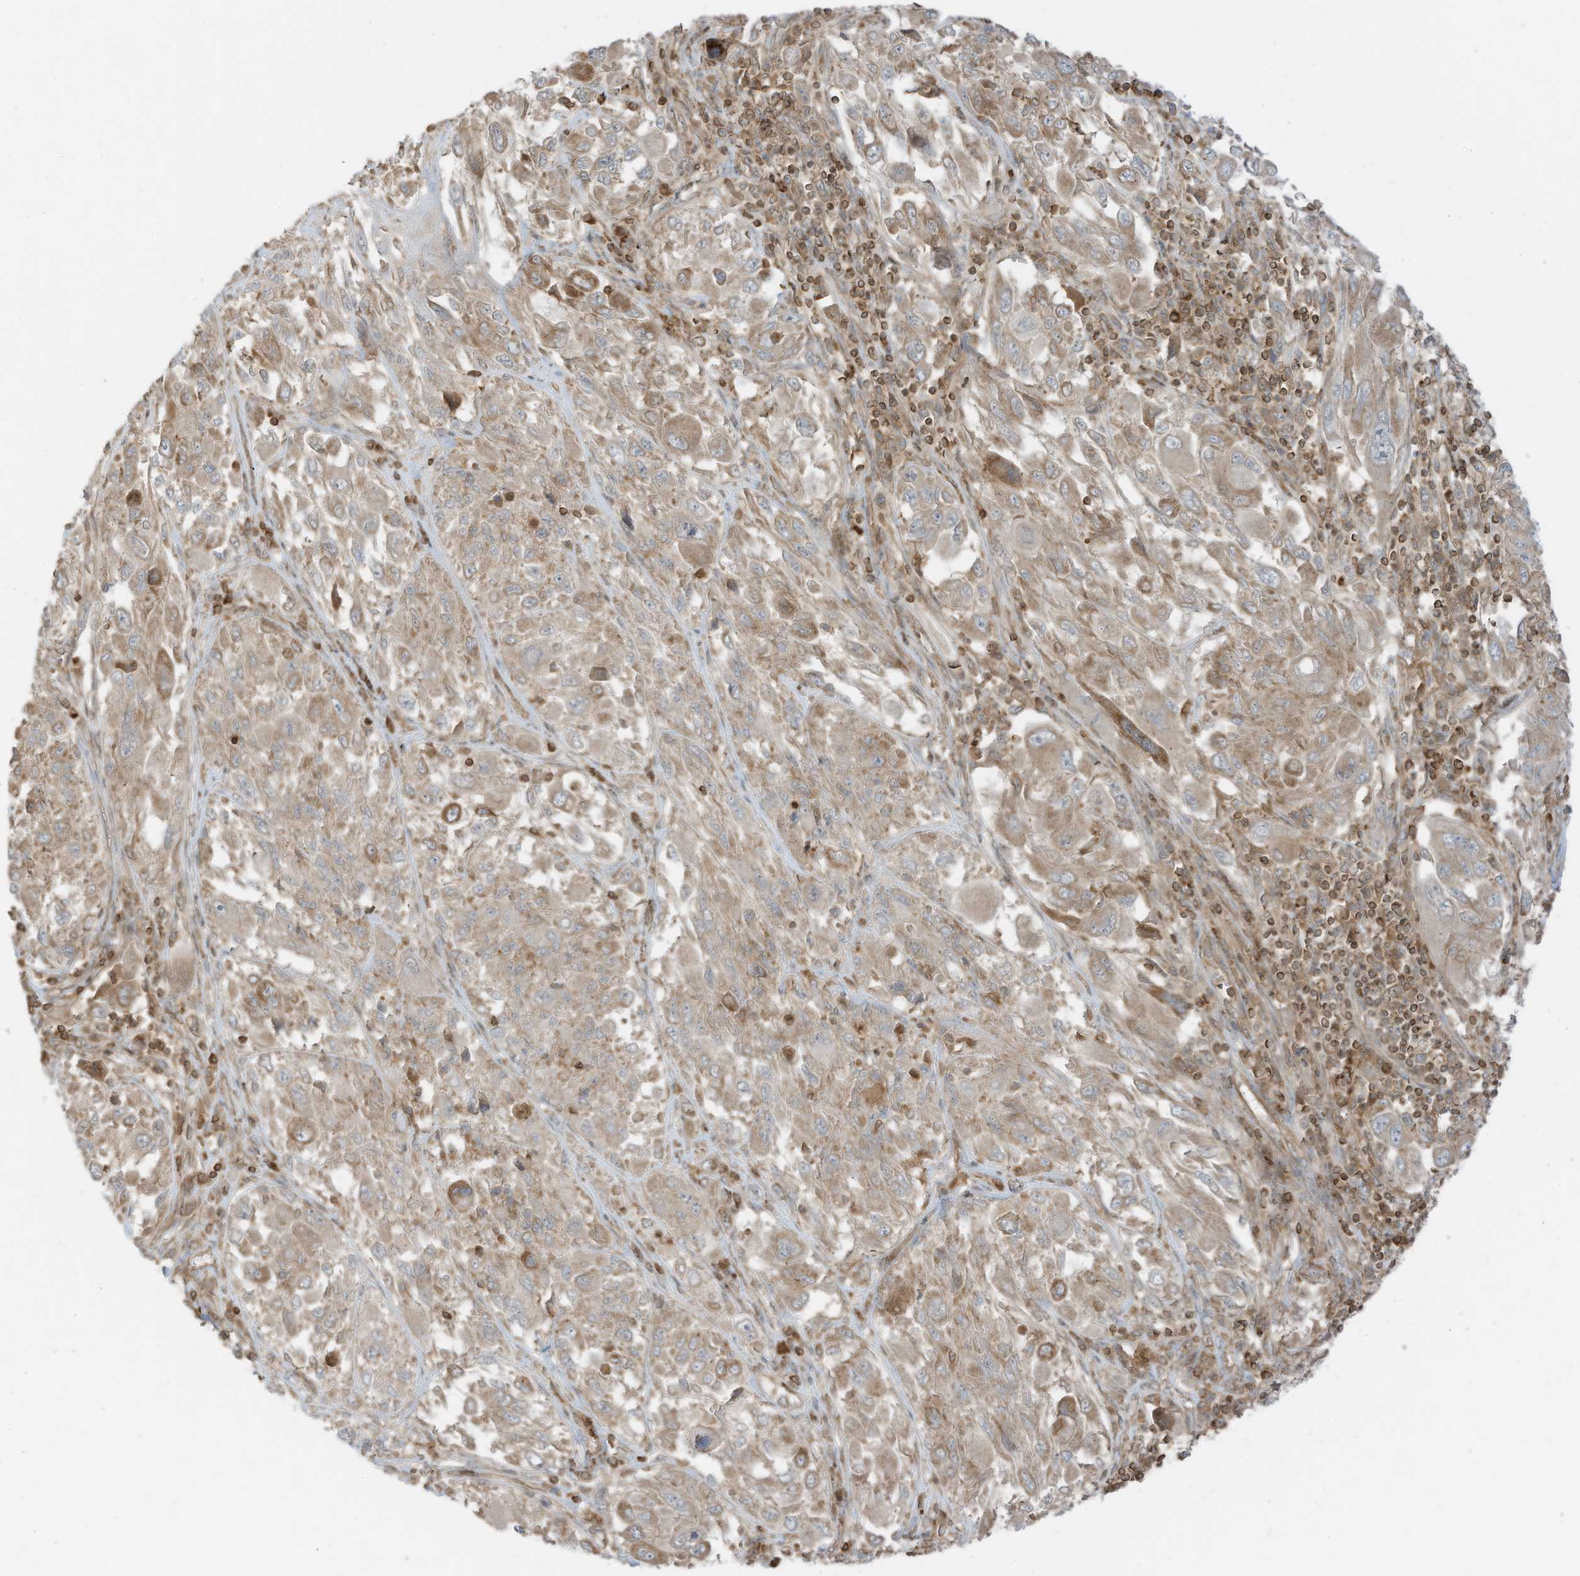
{"staining": {"intensity": "moderate", "quantity": "25%-75%", "location": "cytoplasmic/membranous"}, "tissue": "melanoma", "cell_type": "Tumor cells", "image_type": "cancer", "snomed": [{"axis": "morphology", "description": "Malignant melanoma, NOS"}, {"axis": "topography", "description": "Skin"}], "caption": "Protein staining of malignant melanoma tissue displays moderate cytoplasmic/membranous staining in about 25%-75% of tumor cells.", "gene": "SLC25A12", "patient": {"sex": "female", "age": 91}}